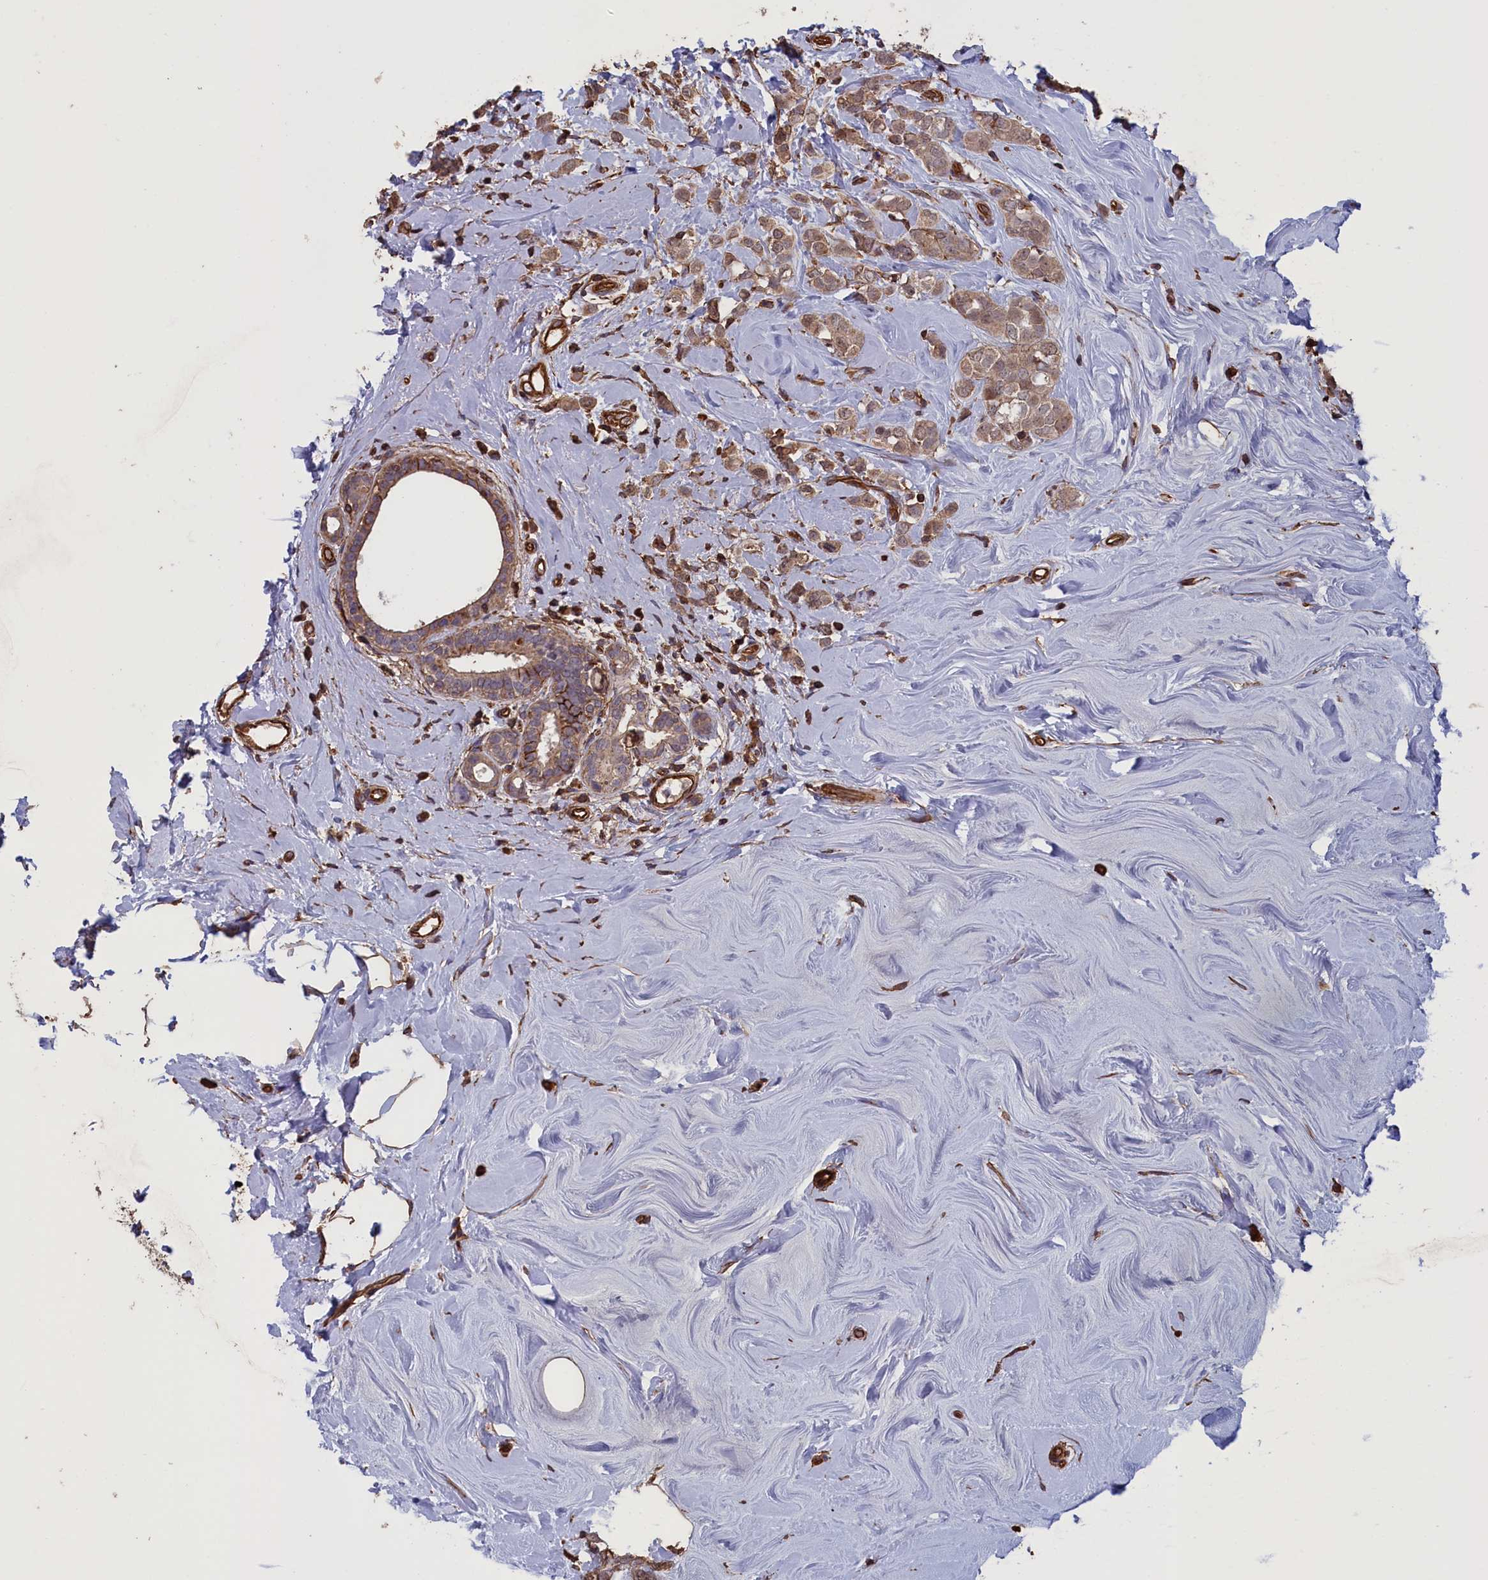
{"staining": {"intensity": "weak", "quantity": "25%-75%", "location": "cytoplasmic/membranous"}, "tissue": "breast cancer", "cell_type": "Tumor cells", "image_type": "cancer", "snomed": [{"axis": "morphology", "description": "Lobular carcinoma"}, {"axis": "topography", "description": "Breast"}], "caption": "A high-resolution histopathology image shows immunohistochemistry staining of breast cancer (lobular carcinoma), which shows weak cytoplasmic/membranous positivity in approximately 25%-75% of tumor cells.", "gene": "DAPK3", "patient": {"sex": "female", "age": 47}}